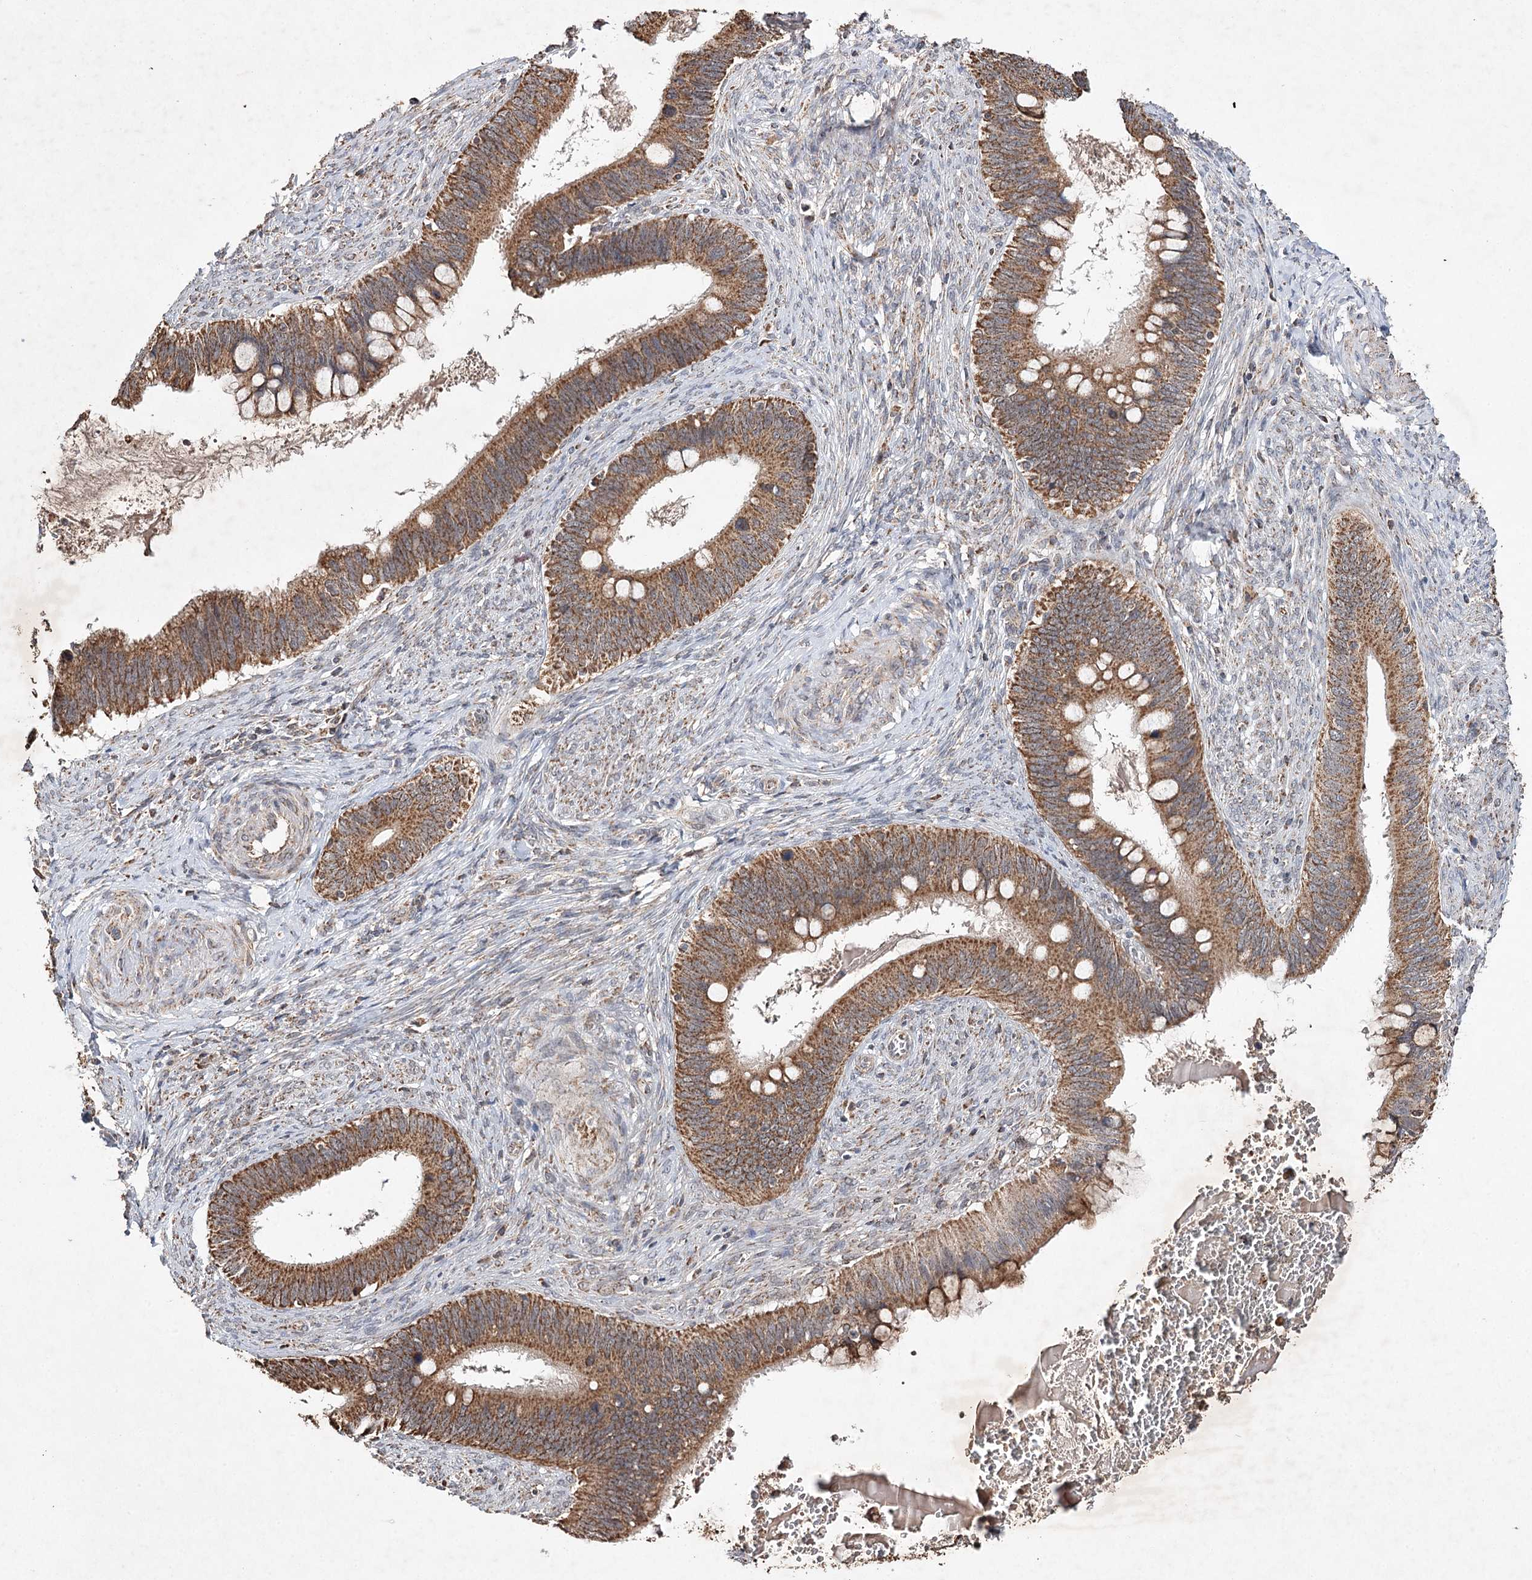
{"staining": {"intensity": "moderate", "quantity": ">75%", "location": "cytoplasmic/membranous"}, "tissue": "cervical cancer", "cell_type": "Tumor cells", "image_type": "cancer", "snomed": [{"axis": "morphology", "description": "Adenocarcinoma, NOS"}, {"axis": "topography", "description": "Cervix"}], "caption": "Protein analysis of cervical cancer (adenocarcinoma) tissue demonstrates moderate cytoplasmic/membranous positivity in about >75% of tumor cells.", "gene": "PIK3CB", "patient": {"sex": "female", "age": 42}}